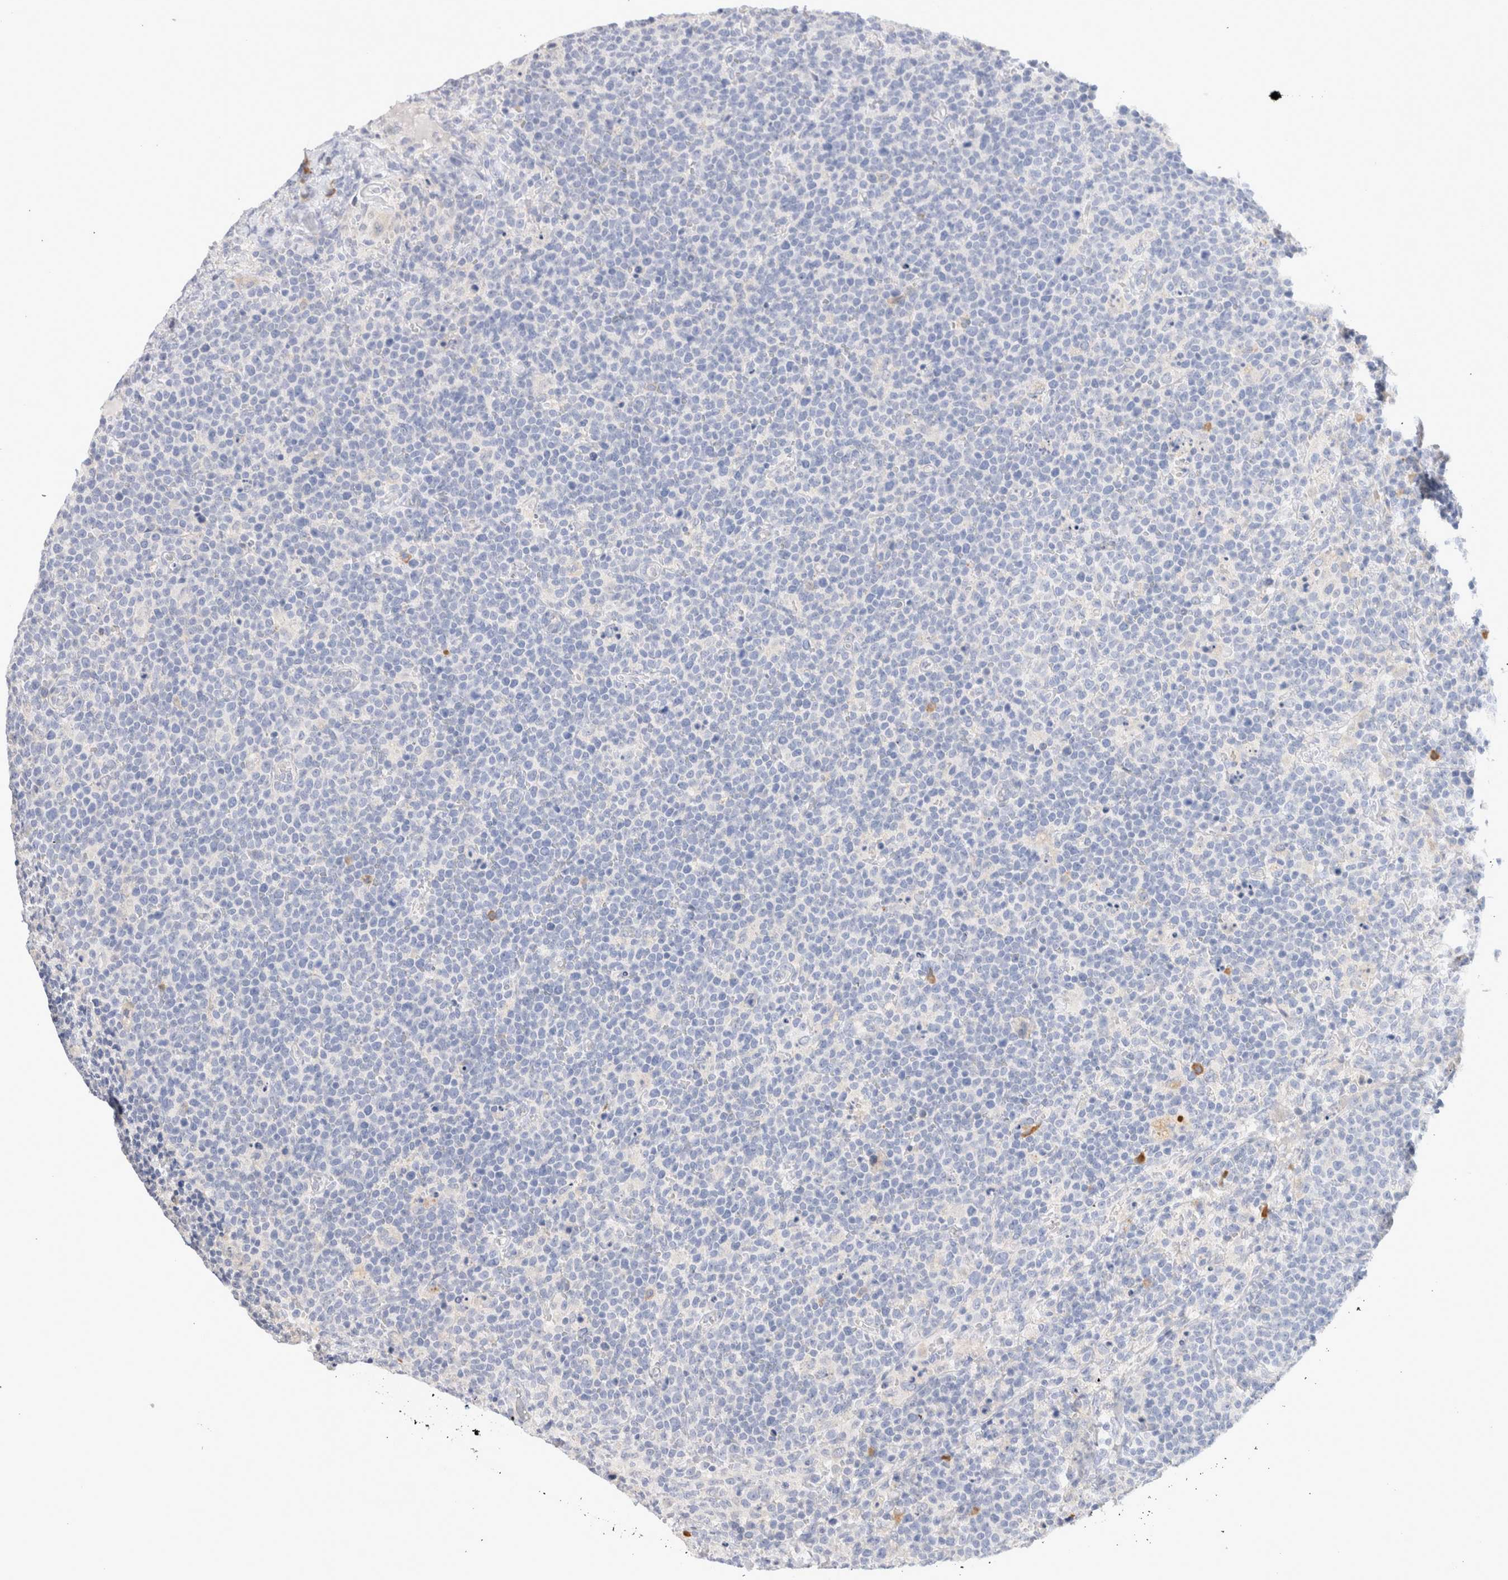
{"staining": {"intensity": "negative", "quantity": "none", "location": "none"}, "tissue": "lymphoma", "cell_type": "Tumor cells", "image_type": "cancer", "snomed": [{"axis": "morphology", "description": "Malignant lymphoma, non-Hodgkin's type, High grade"}, {"axis": "topography", "description": "Lymph node"}], "caption": "Histopathology image shows no significant protein staining in tumor cells of malignant lymphoma, non-Hodgkin's type (high-grade). The staining is performed using DAB (3,3'-diaminobenzidine) brown chromogen with nuclei counter-stained in using hematoxylin.", "gene": "GADD45G", "patient": {"sex": "male", "age": 61}}